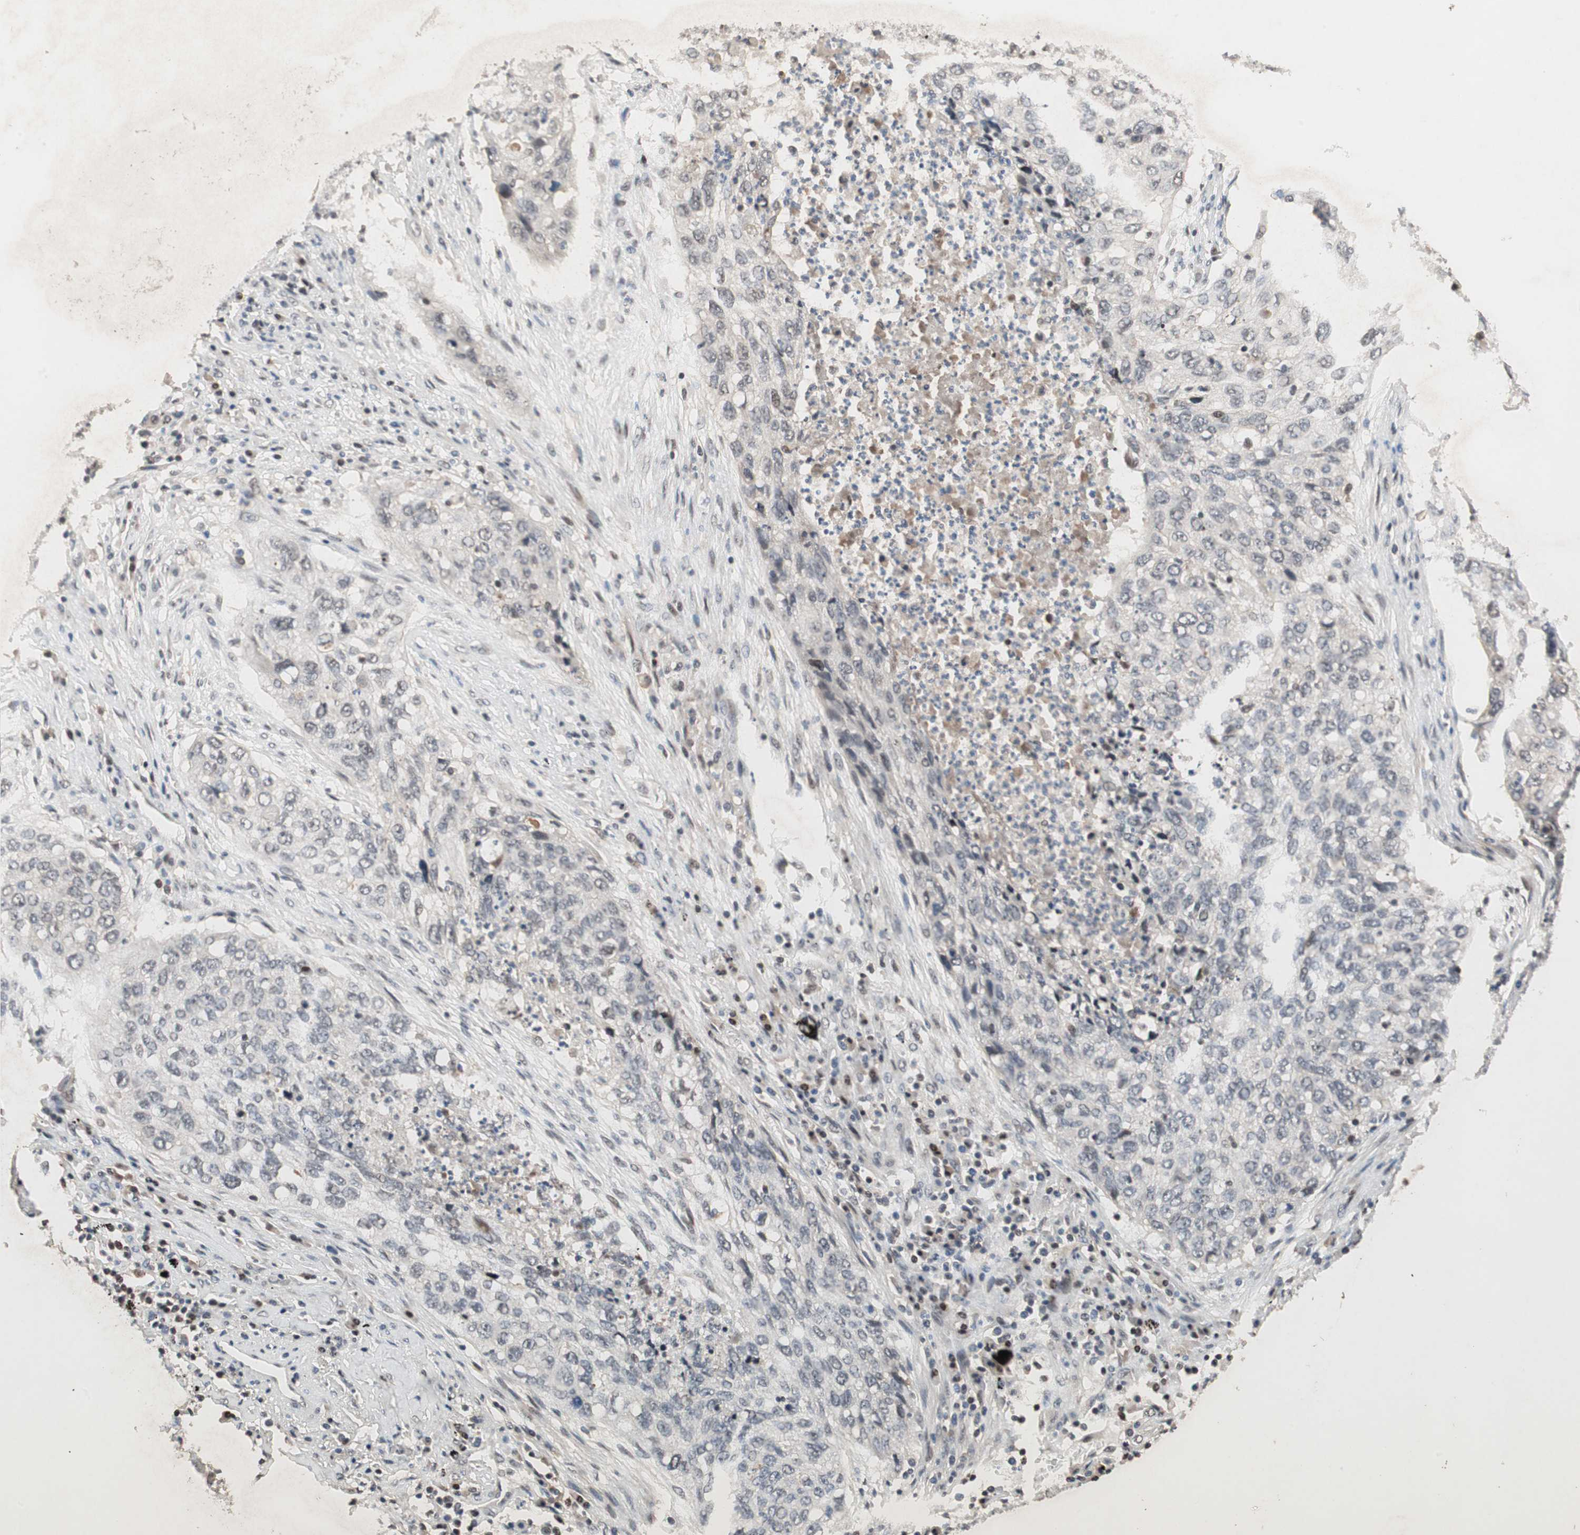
{"staining": {"intensity": "weak", "quantity": "<25%", "location": "cytoplasmic/membranous"}, "tissue": "lung cancer", "cell_type": "Tumor cells", "image_type": "cancer", "snomed": [{"axis": "morphology", "description": "Squamous cell carcinoma, NOS"}, {"axis": "topography", "description": "Lung"}], "caption": "Tumor cells show no significant protein staining in squamous cell carcinoma (lung).", "gene": "GART", "patient": {"sex": "female", "age": 63}}